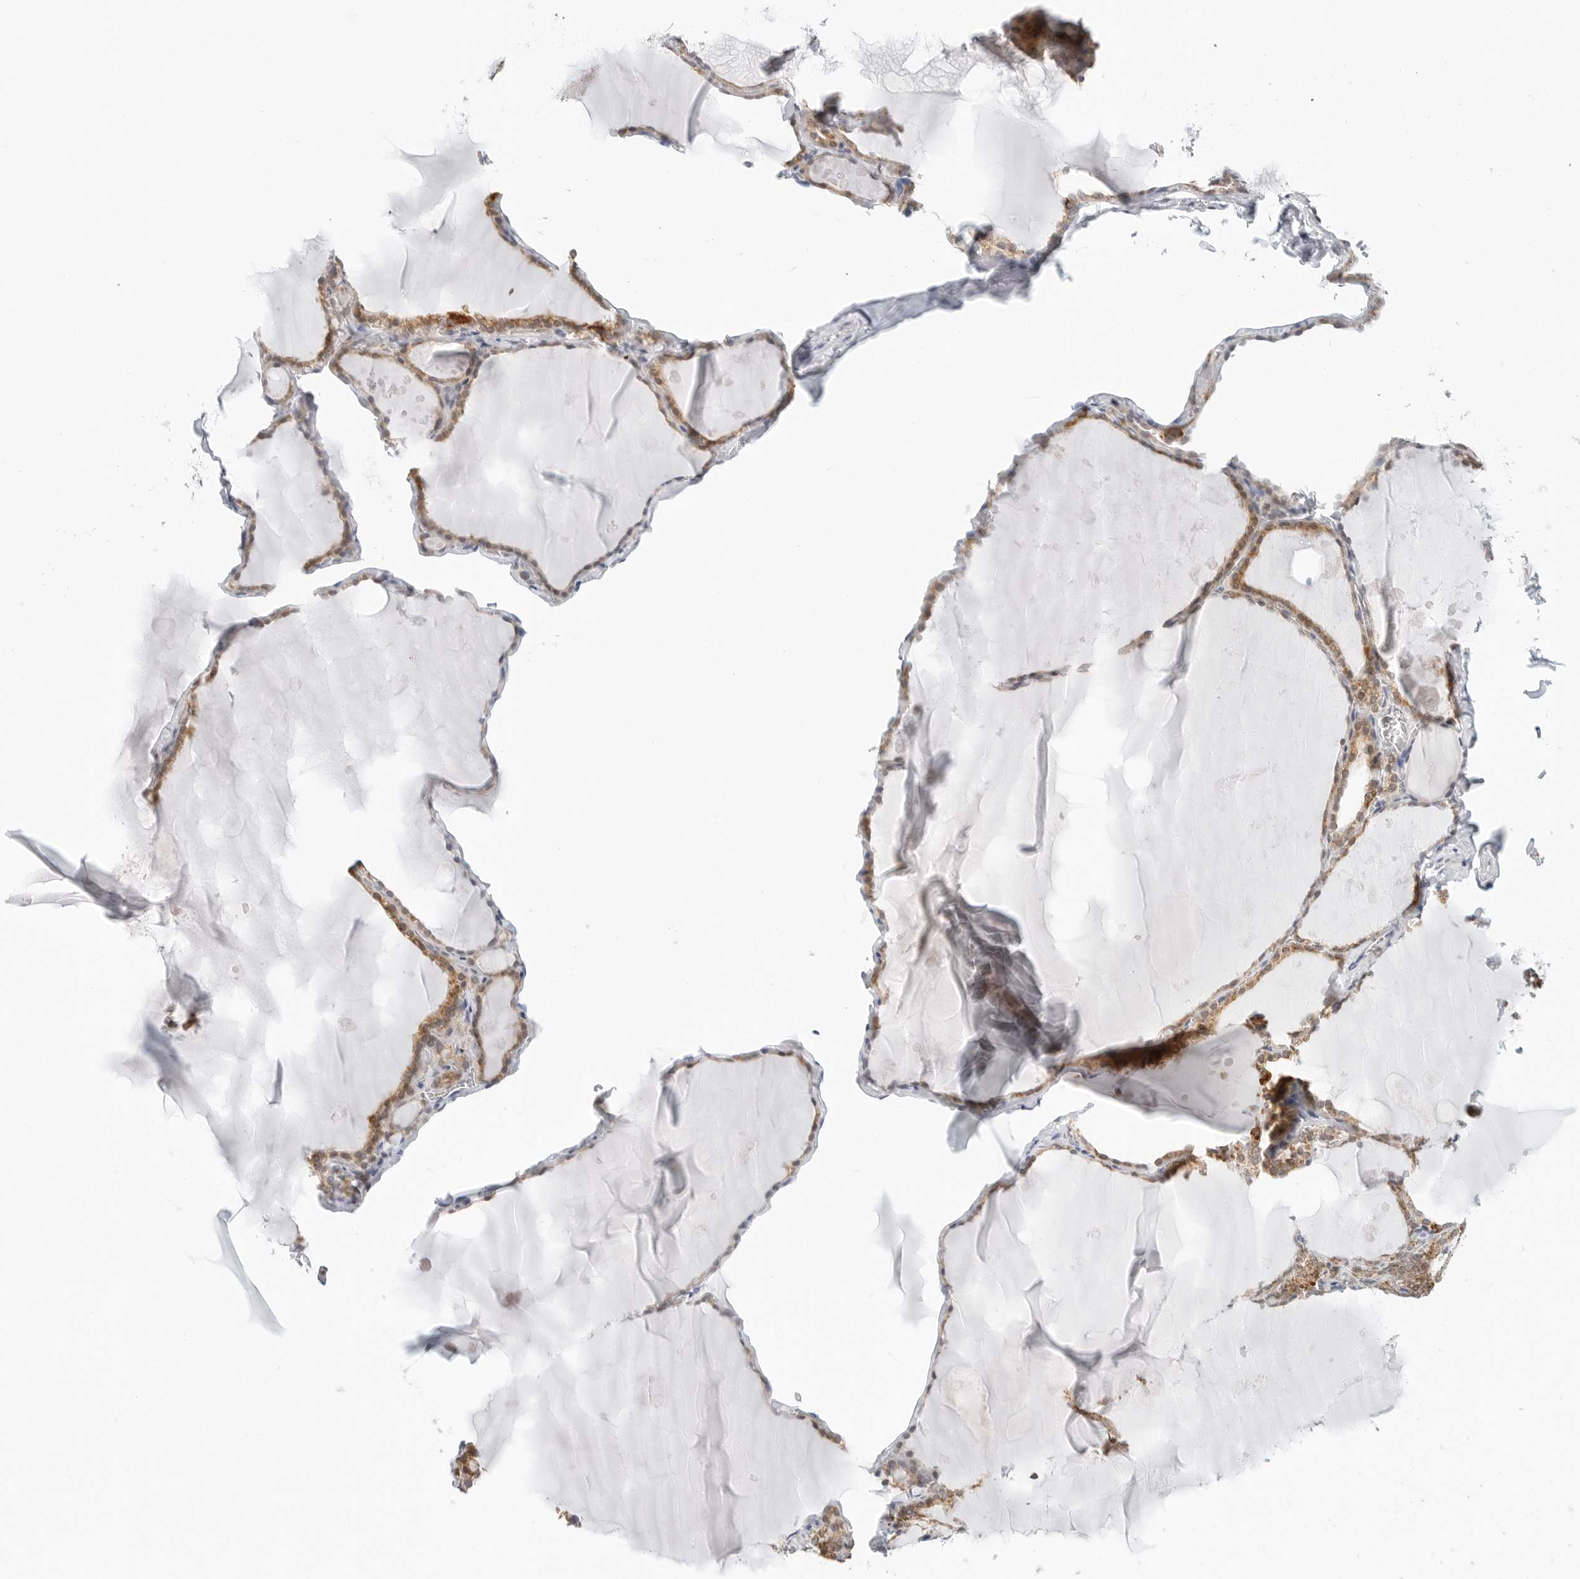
{"staining": {"intensity": "moderate", "quantity": ">75%", "location": "cytoplasmic/membranous"}, "tissue": "thyroid gland", "cell_type": "Glandular cells", "image_type": "normal", "snomed": [{"axis": "morphology", "description": "Normal tissue, NOS"}, {"axis": "topography", "description": "Thyroid gland"}], "caption": "The micrograph displays a brown stain indicating the presence of a protein in the cytoplasmic/membranous of glandular cells in thyroid gland. (Stains: DAB (3,3'-diaminobenzidine) in brown, nuclei in blue, Microscopy: brightfield microscopy at high magnification).", "gene": "POLR3GL", "patient": {"sex": "male", "age": 56}}